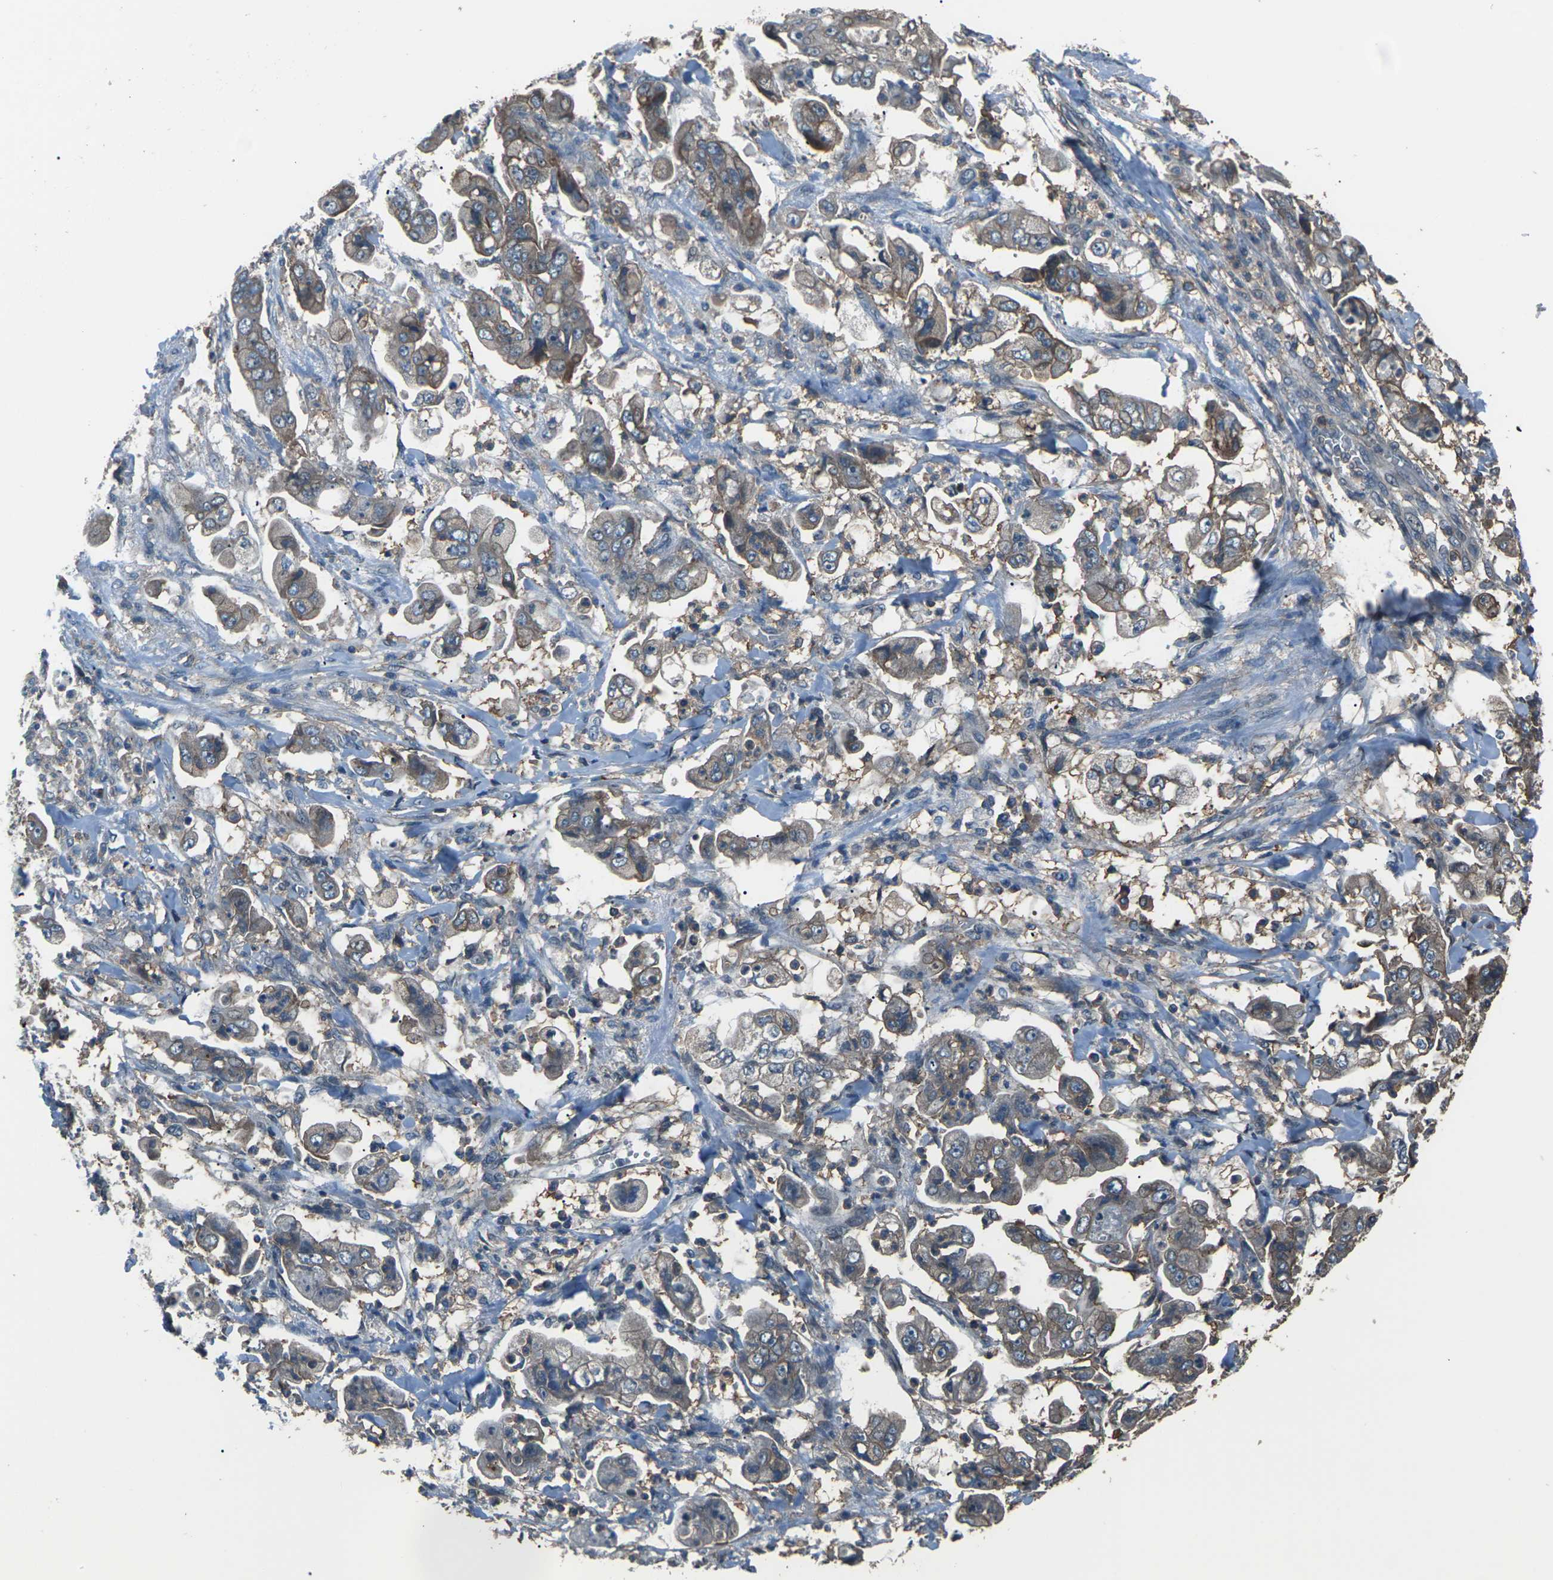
{"staining": {"intensity": "moderate", "quantity": ">75%", "location": "cytoplasmic/membranous"}, "tissue": "stomach cancer", "cell_type": "Tumor cells", "image_type": "cancer", "snomed": [{"axis": "morphology", "description": "Adenocarcinoma, NOS"}, {"axis": "topography", "description": "Stomach"}], "caption": "DAB immunohistochemical staining of human stomach cancer (adenocarcinoma) displays moderate cytoplasmic/membranous protein positivity in about >75% of tumor cells.", "gene": "CMTM4", "patient": {"sex": "male", "age": 62}}